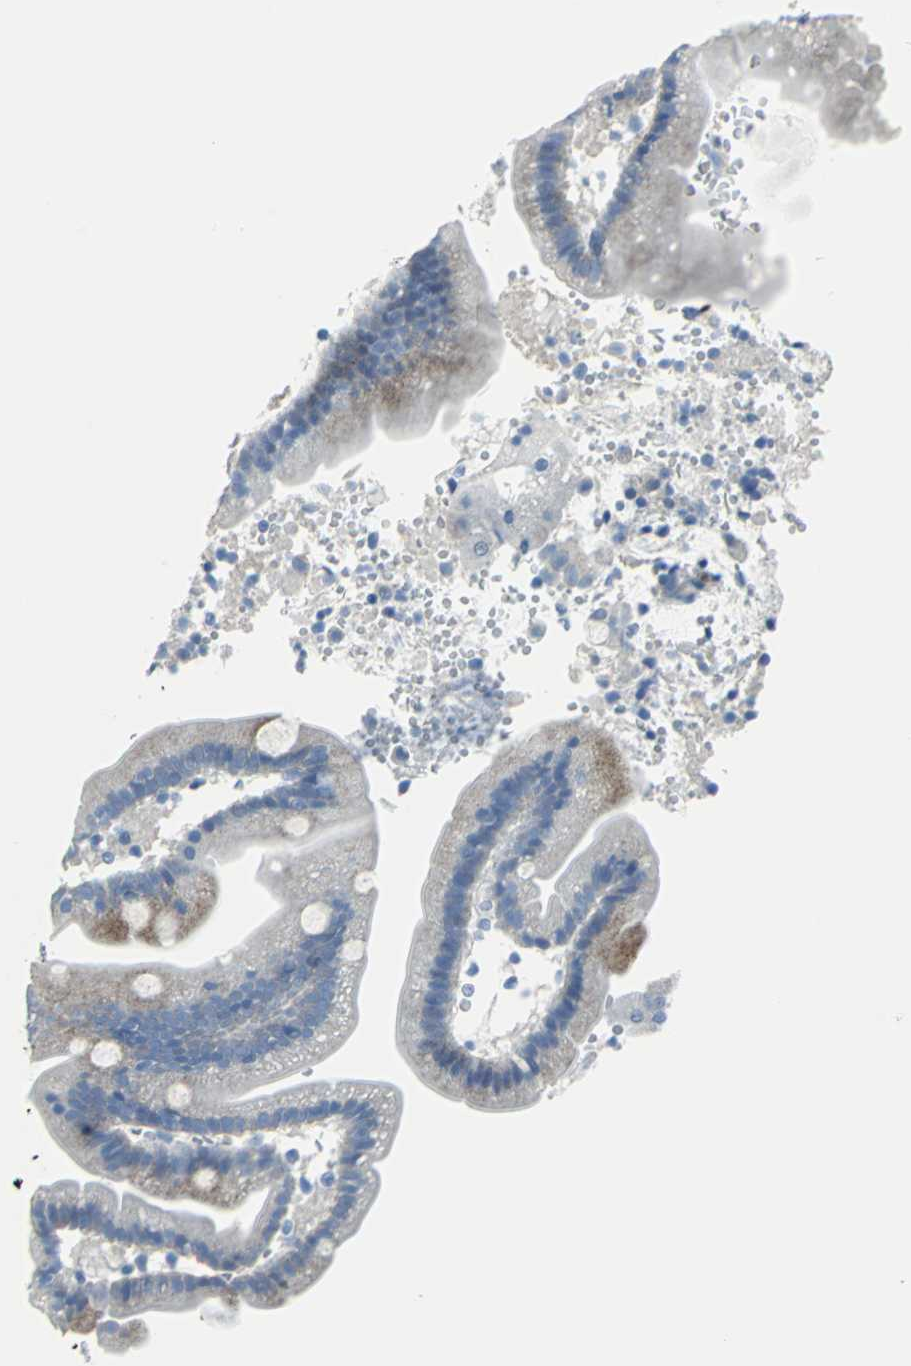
{"staining": {"intensity": "moderate", "quantity": "<25%", "location": "cytoplasmic/membranous"}, "tissue": "duodenum", "cell_type": "Glandular cells", "image_type": "normal", "snomed": [{"axis": "morphology", "description": "Normal tissue, NOS"}, {"axis": "topography", "description": "Duodenum"}], "caption": "Duodenum was stained to show a protein in brown. There is low levels of moderate cytoplasmic/membranous positivity in approximately <25% of glandular cells.", "gene": "DNAI2", "patient": {"sex": "male", "age": 66}}